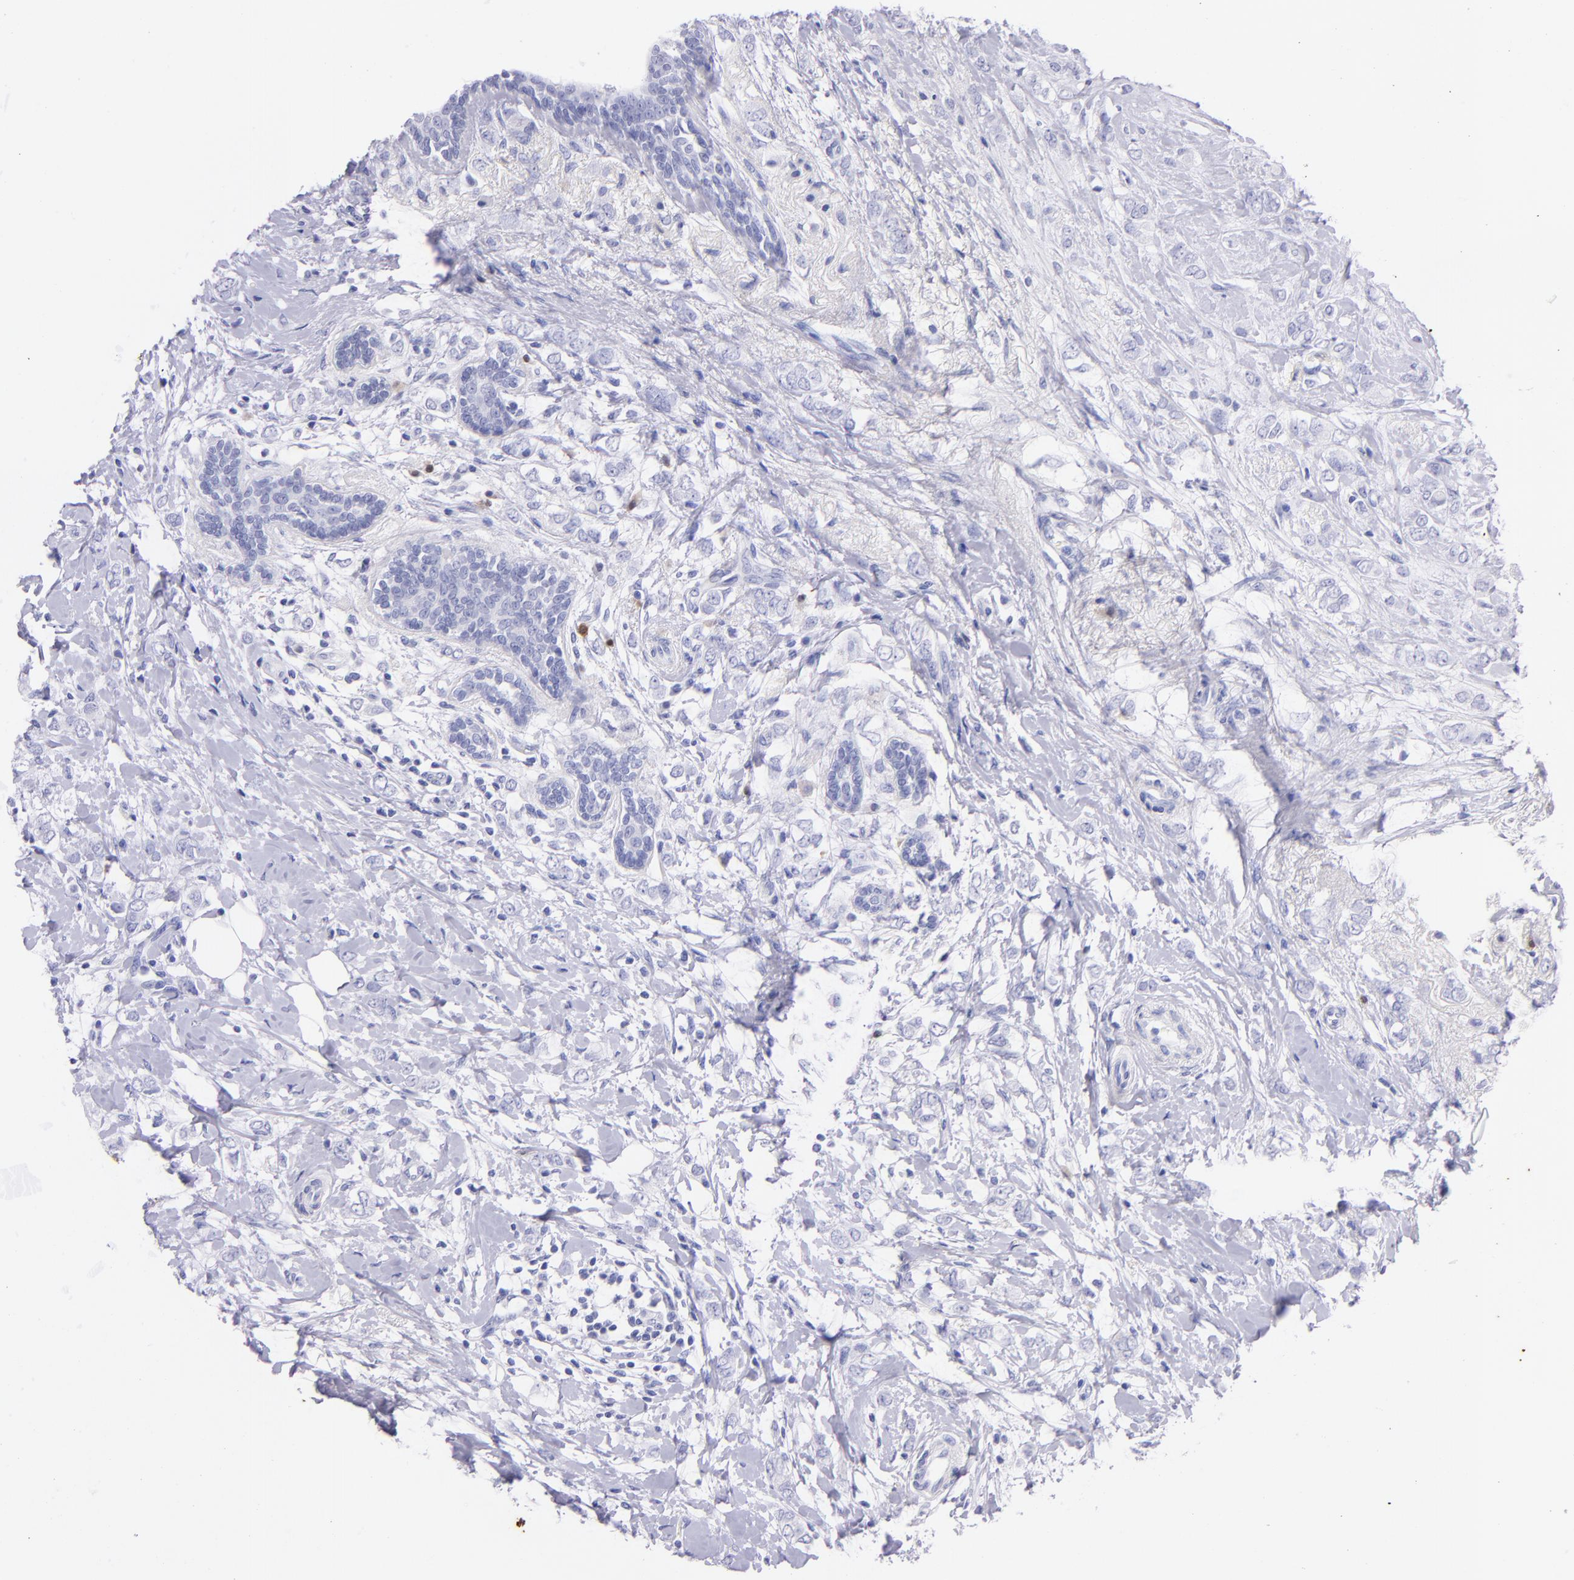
{"staining": {"intensity": "negative", "quantity": "none", "location": "none"}, "tissue": "breast cancer", "cell_type": "Tumor cells", "image_type": "cancer", "snomed": [{"axis": "morphology", "description": "Normal tissue, NOS"}, {"axis": "morphology", "description": "Lobular carcinoma"}, {"axis": "topography", "description": "Breast"}], "caption": "Human lobular carcinoma (breast) stained for a protein using immunohistochemistry displays no expression in tumor cells.", "gene": "UCHL1", "patient": {"sex": "female", "age": 47}}